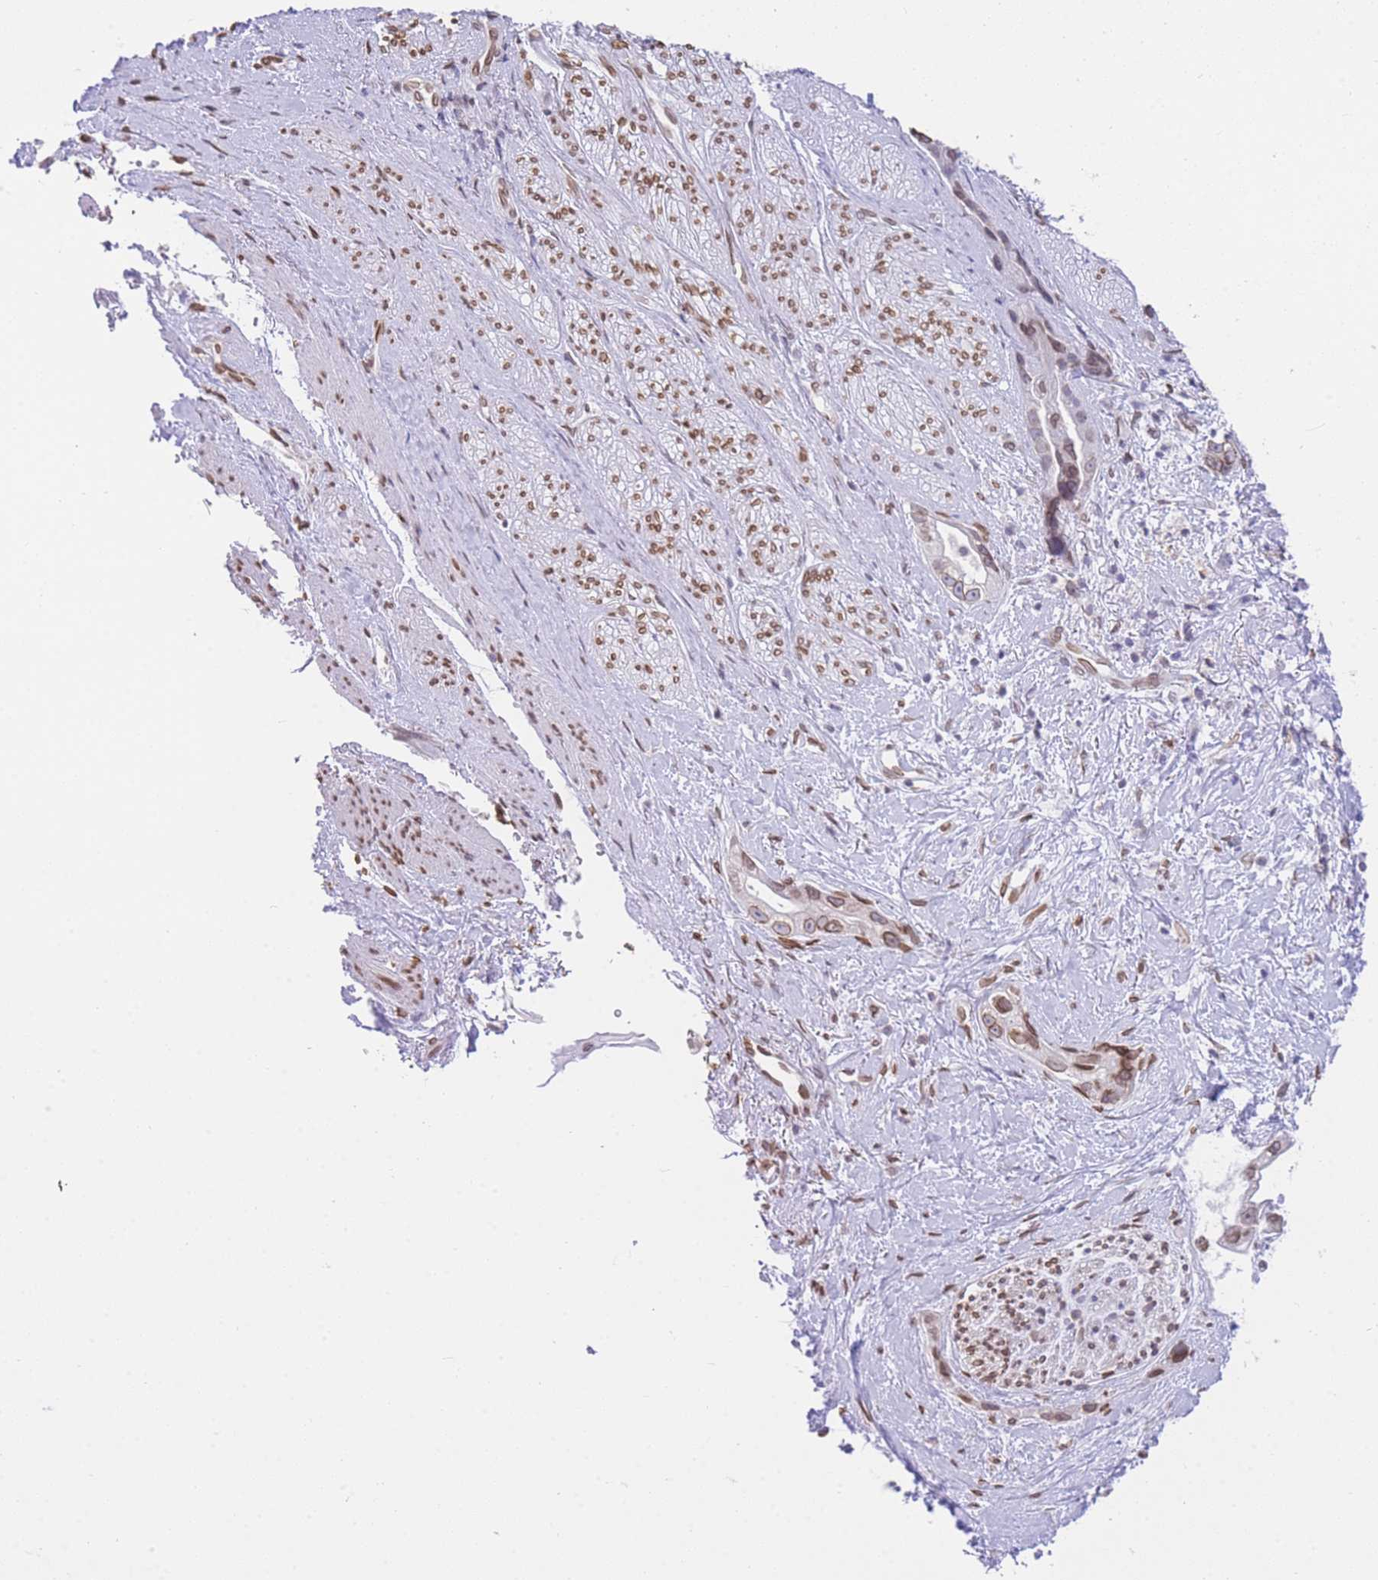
{"staining": {"intensity": "moderate", "quantity": ">75%", "location": "cytoplasmic/membranous,nuclear"}, "tissue": "stomach cancer", "cell_type": "Tumor cells", "image_type": "cancer", "snomed": [{"axis": "morphology", "description": "Adenocarcinoma, NOS"}, {"axis": "topography", "description": "Stomach"}], "caption": "A medium amount of moderate cytoplasmic/membranous and nuclear staining is appreciated in approximately >75% of tumor cells in stomach cancer tissue.", "gene": "OR10AD1", "patient": {"sex": "male", "age": 55}}